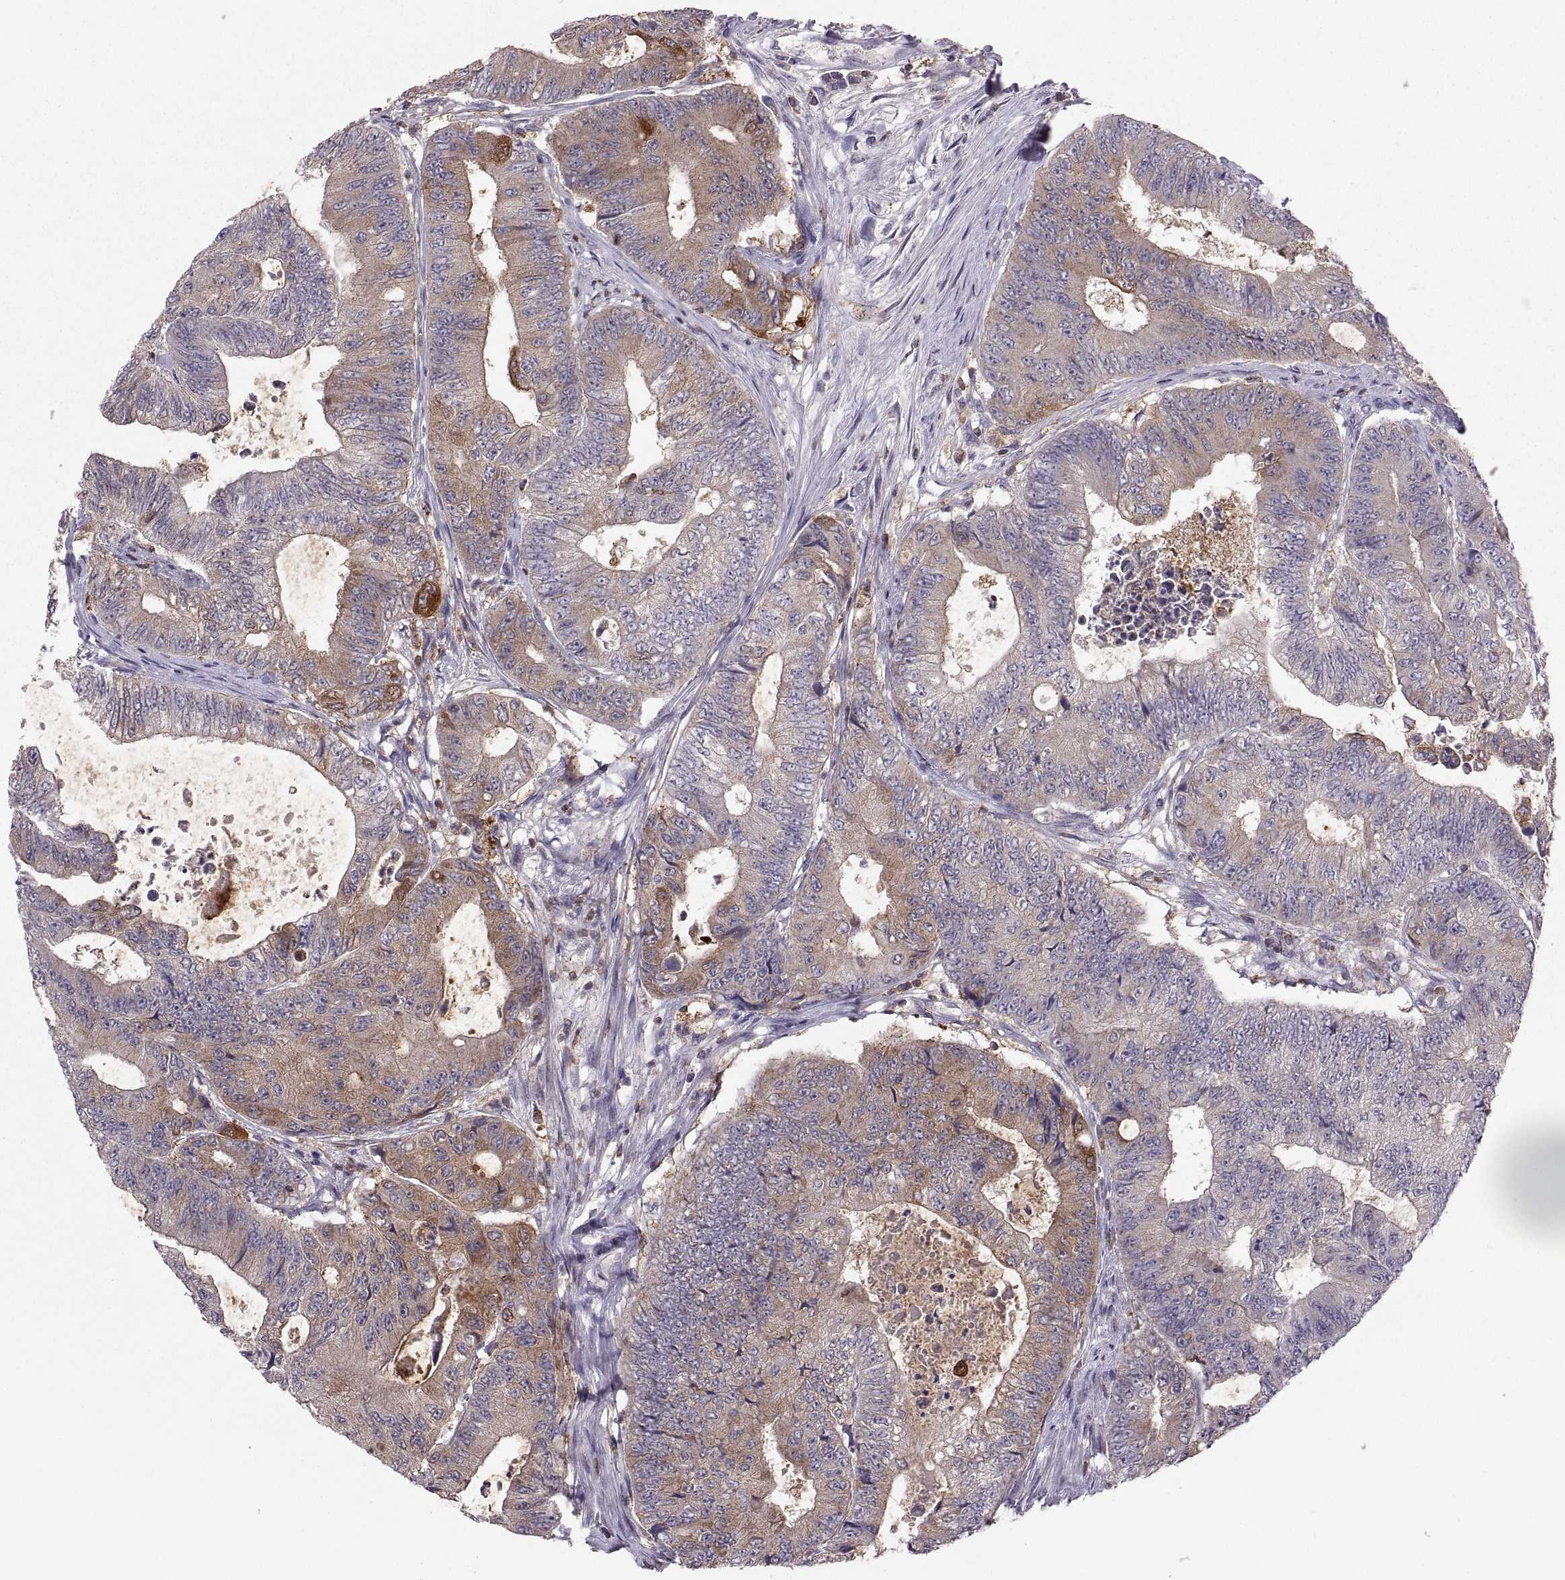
{"staining": {"intensity": "strong", "quantity": "<25%", "location": "cytoplasmic/membranous"}, "tissue": "colorectal cancer", "cell_type": "Tumor cells", "image_type": "cancer", "snomed": [{"axis": "morphology", "description": "Adenocarcinoma, NOS"}, {"axis": "topography", "description": "Colon"}], "caption": "A histopathology image of human colorectal adenocarcinoma stained for a protein displays strong cytoplasmic/membranous brown staining in tumor cells.", "gene": "EZR", "patient": {"sex": "female", "age": 48}}